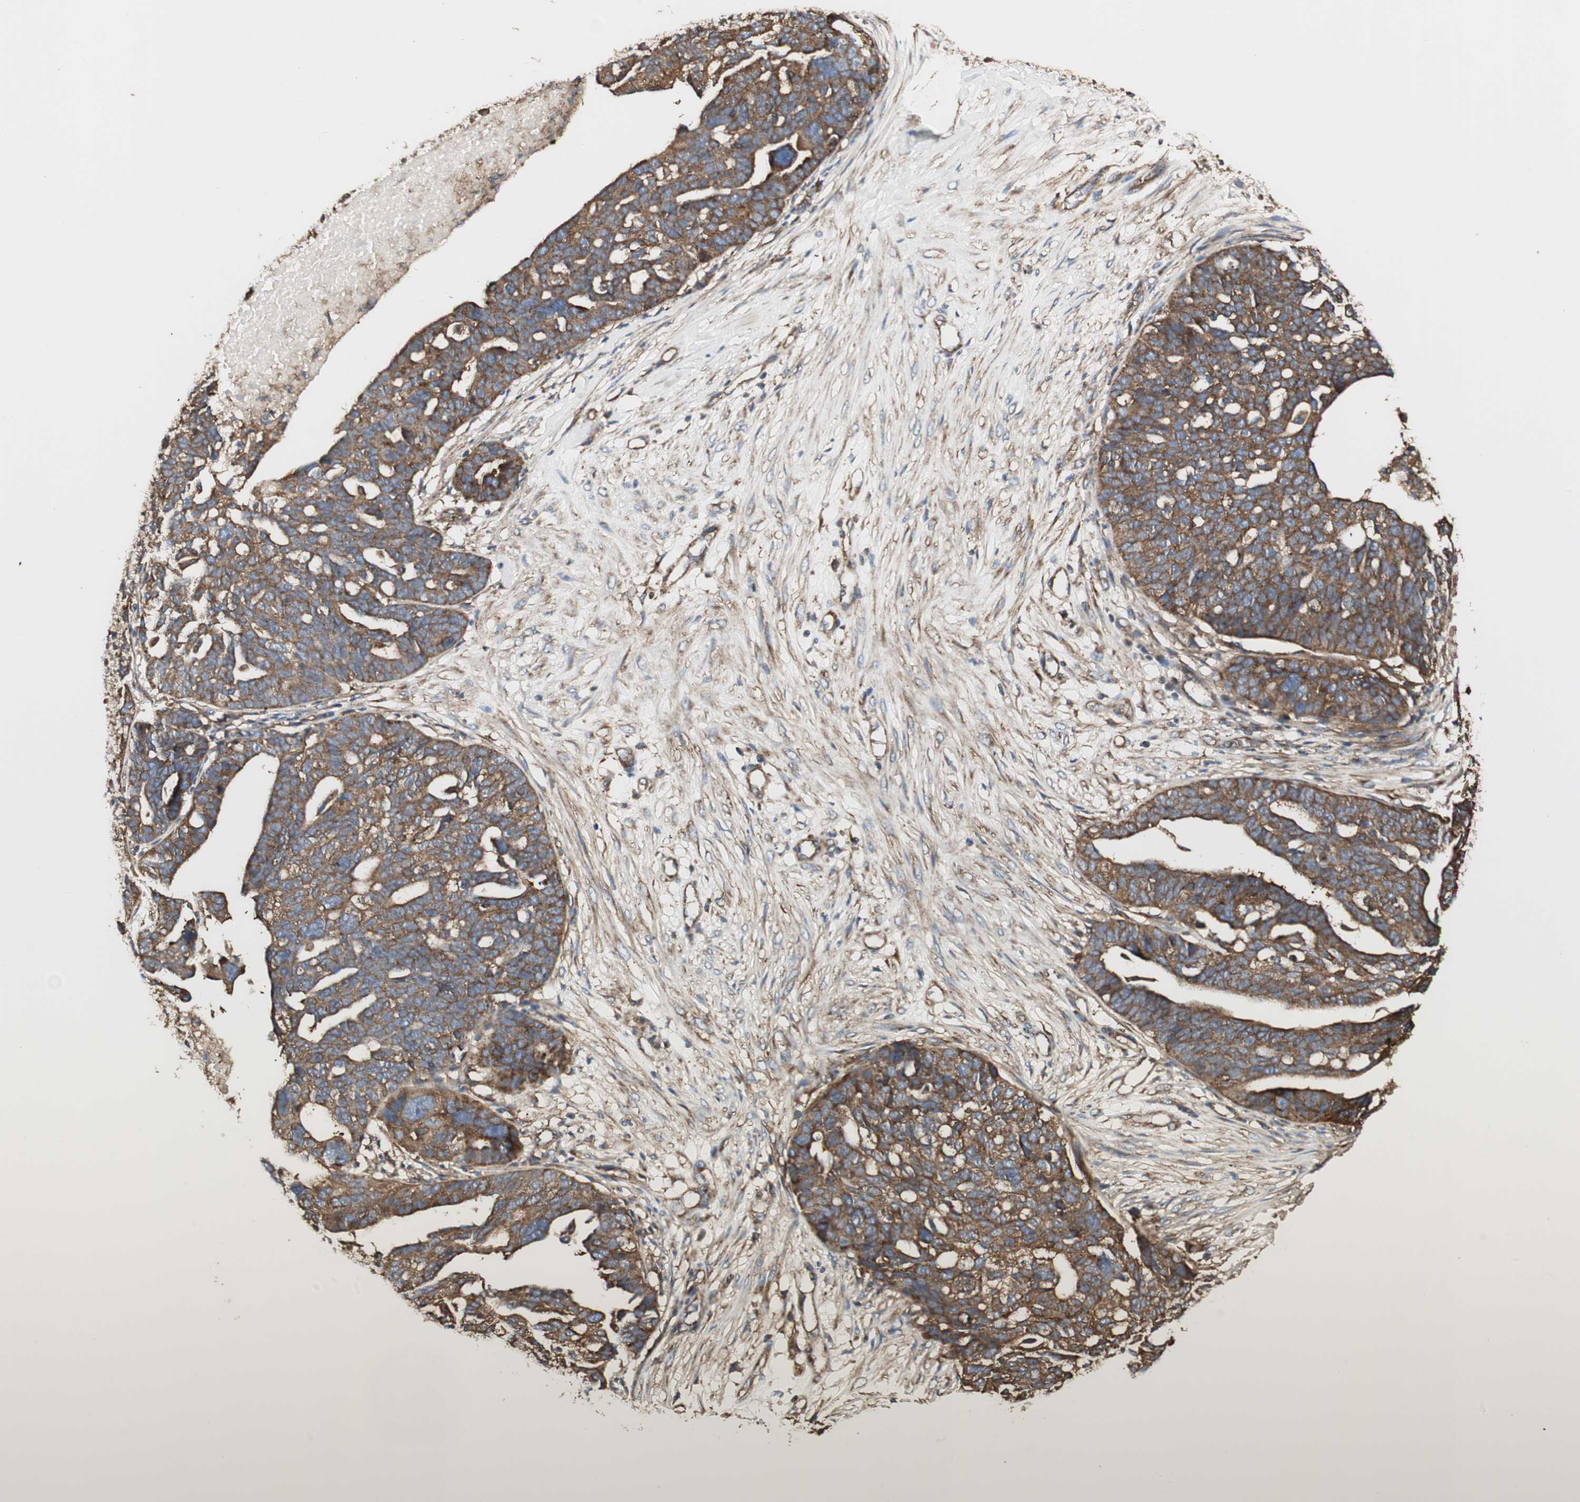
{"staining": {"intensity": "strong", "quantity": ">75%", "location": "cytoplasmic/membranous"}, "tissue": "ovarian cancer", "cell_type": "Tumor cells", "image_type": "cancer", "snomed": [{"axis": "morphology", "description": "Cystadenocarcinoma, serous, NOS"}, {"axis": "topography", "description": "Ovary"}], "caption": "Tumor cells demonstrate high levels of strong cytoplasmic/membranous expression in about >75% of cells in human ovarian serous cystadenocarcinoma.", "gene": "H6PD", "patient": {"sex": "female", "age": 59}}